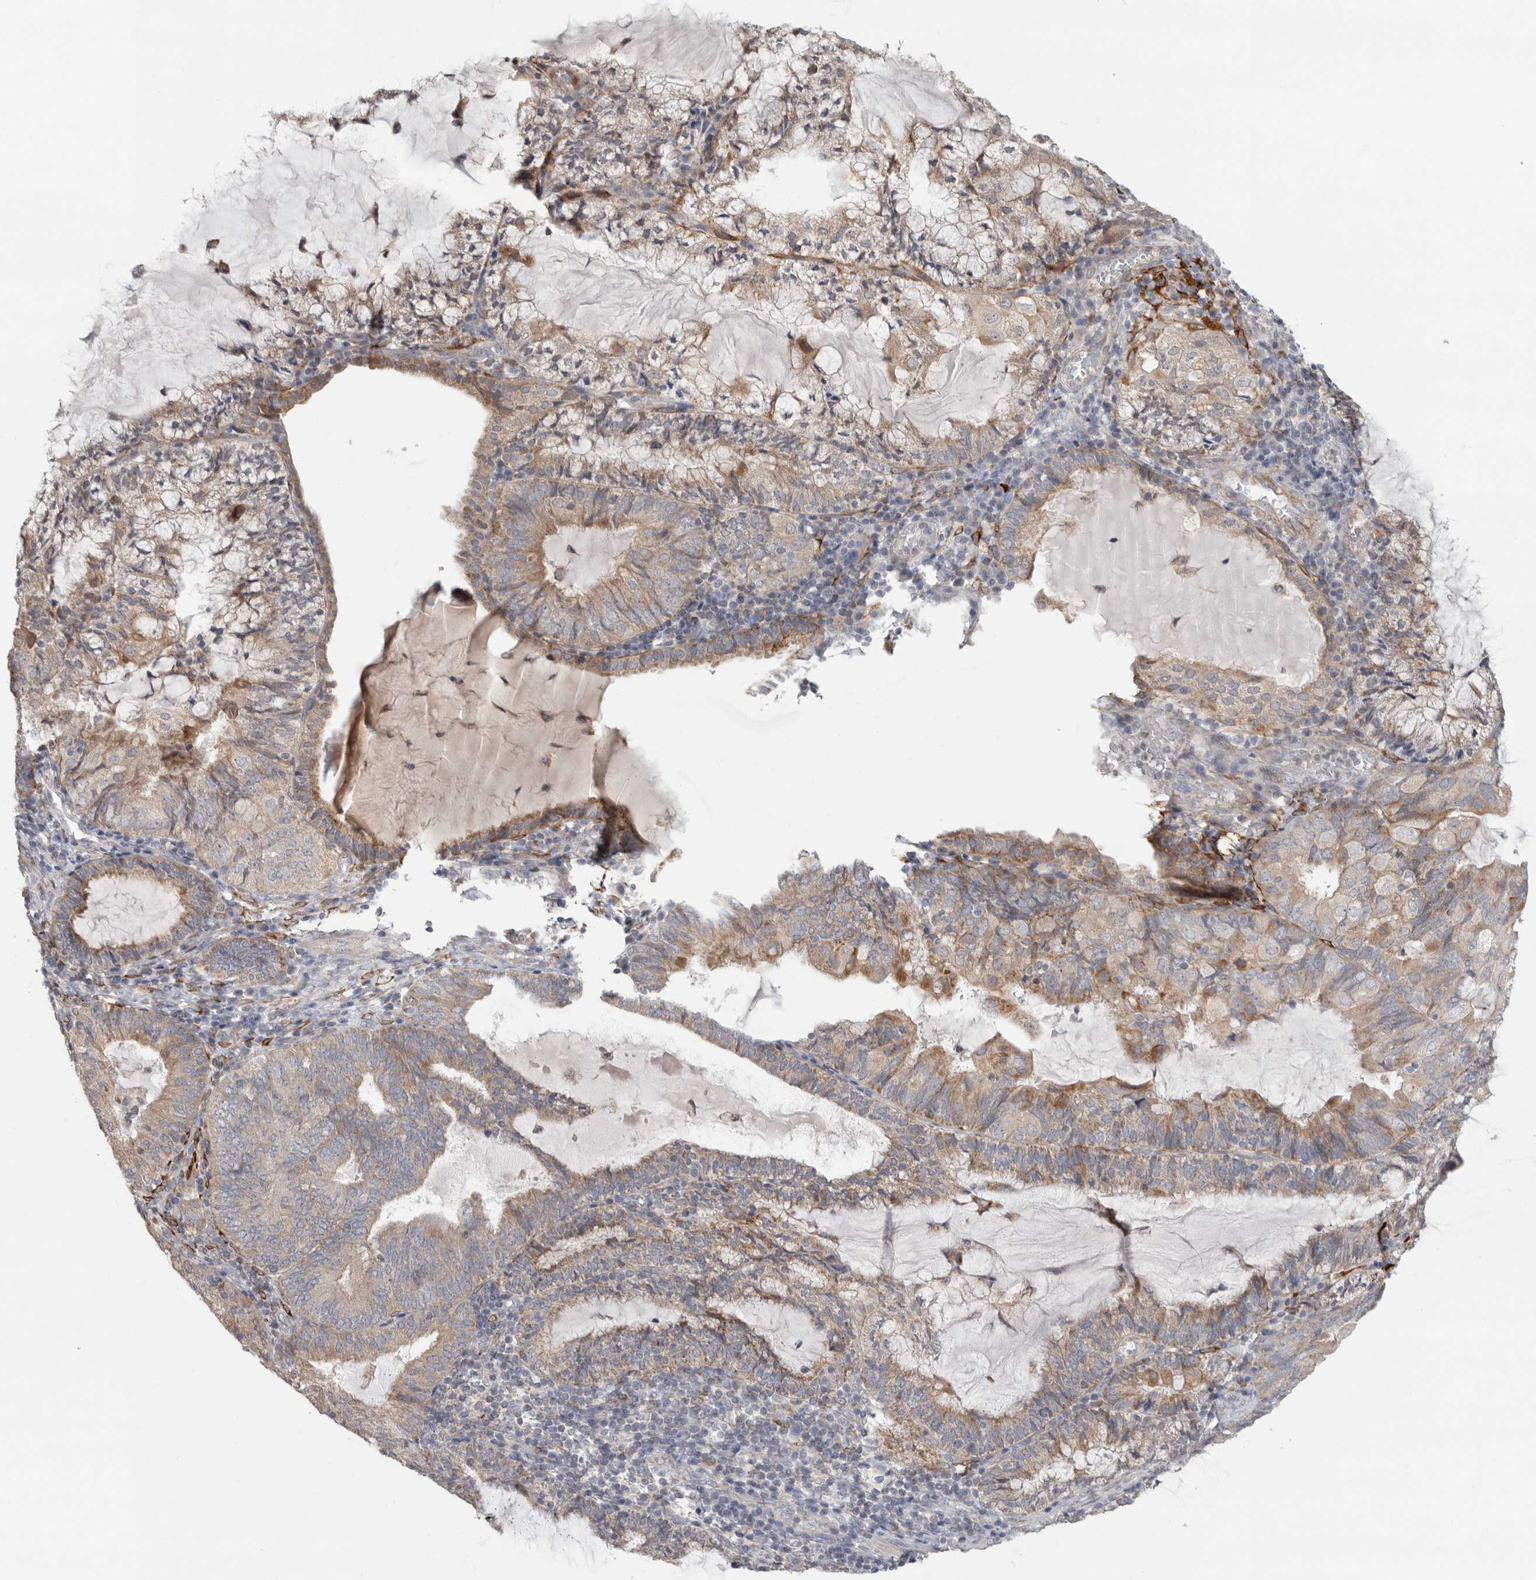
{"staining": {"intensity": "moderate", "quantity": ">75%", "location": "cytoplasmic/membranous"}, "tissue": "endometrial cancer", "cell_type": "Tumor cells", "image_type": "cancer", "snomed": [{"axis": "morphology", "description": "Adenocarcinoma, NOS"}, {"axis": "topography", "description": "Endometrium"}], "caption": "IHC photomicrograph of neoplastic tissue: human adenocarcinoma (endometrial) stained using immunohistochemistry displays medium levels of moderate protein expression localized specifically in the cytoplasmic/membranous of tumor cells, appearing as a cytoplasmic/membranous brown color.", "gene": "RAB18", "patient": {"sex": "female", "age": 81}}